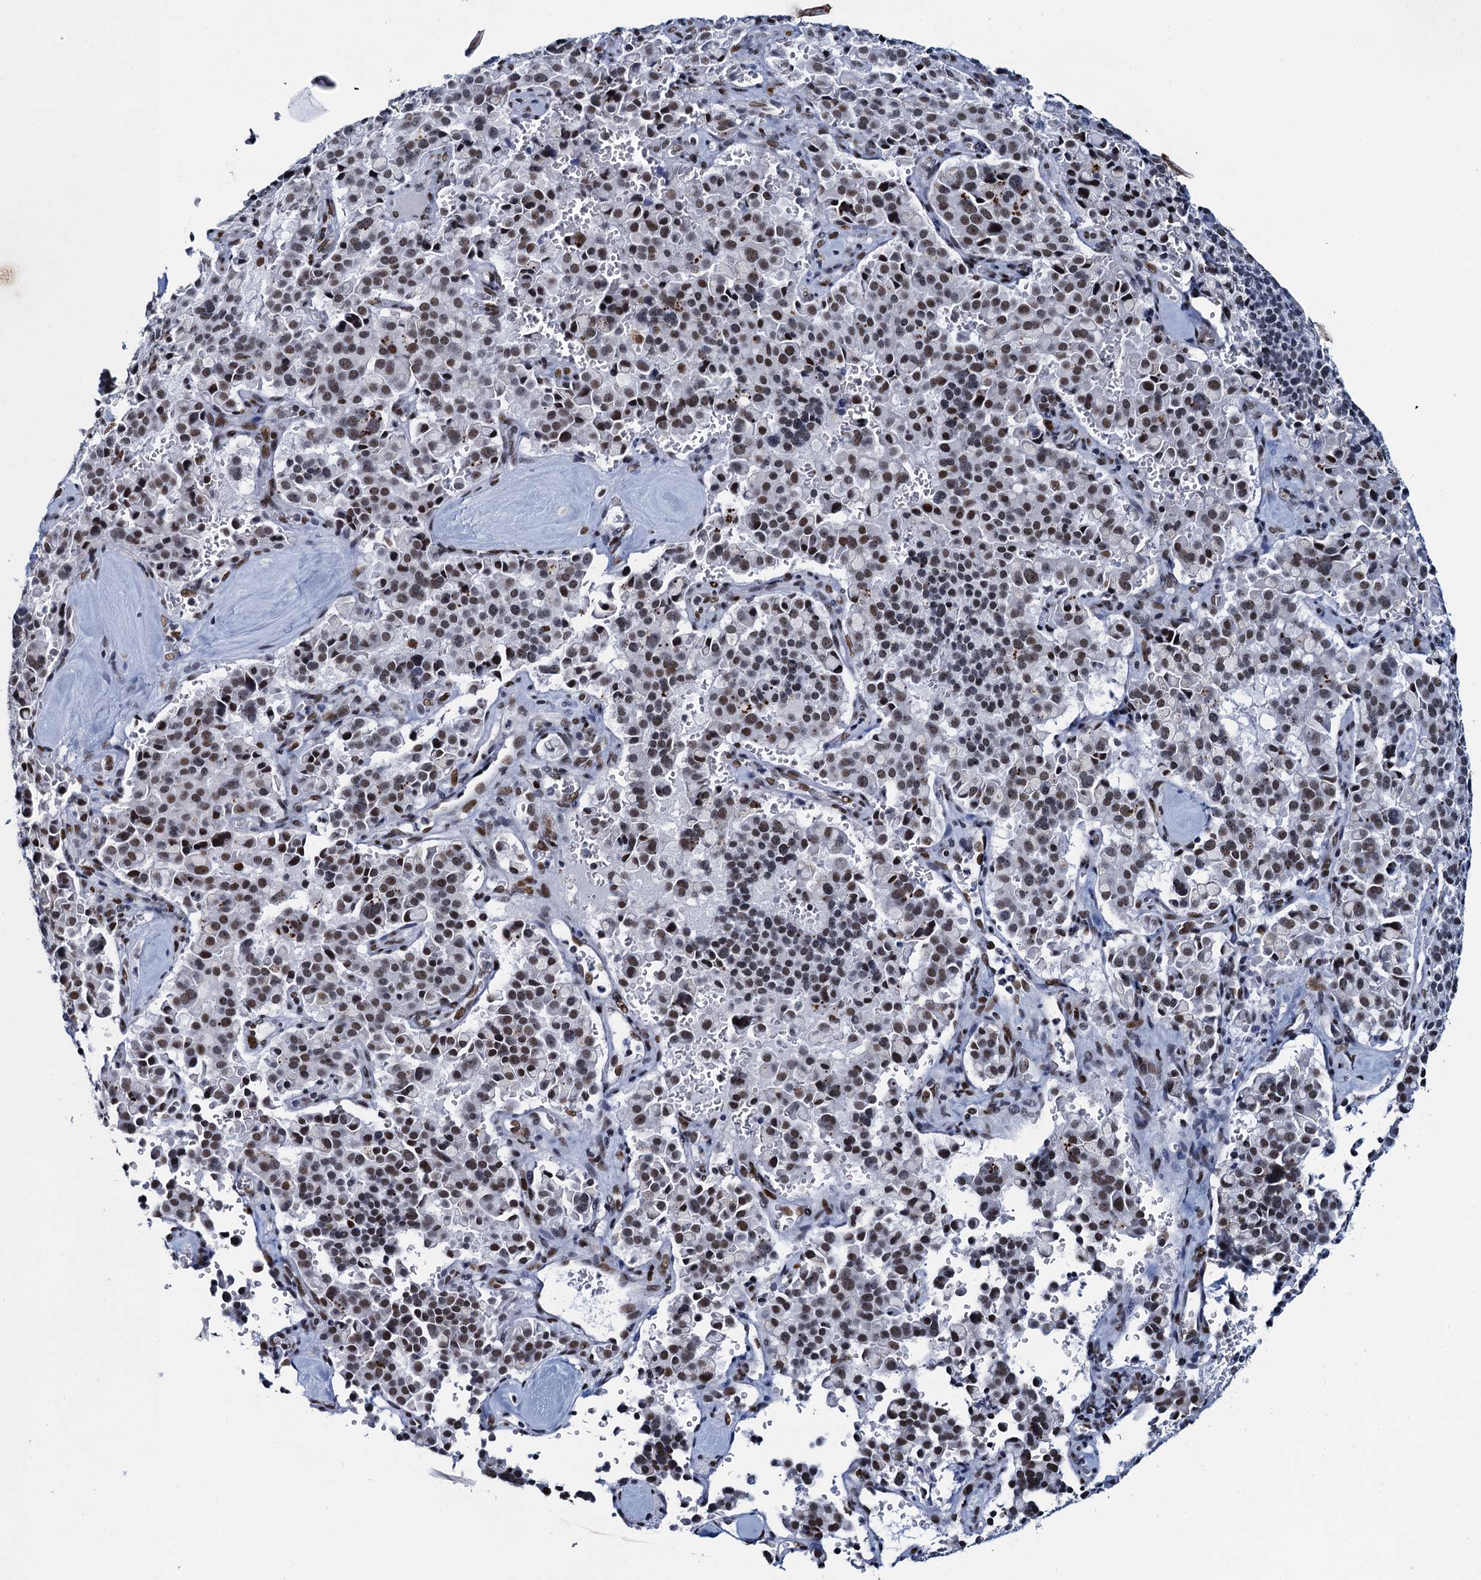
{"staining": {"intensity": "moderate", "quantity": ">75%", "location": "nuclear"}, "tissue": "pancreatic cancer", "cell_type": "Tumor cells", "image_type": "cancer", "snomed": [{"axis": "morphology", "description": "Adenocarcinoma, NOS"}, {"axis": "topography", "description": "Pancreas"}], "caption": "Pancreatic adenocarcinoma stained for a protein exhibits moderate nuclear positivity in tumor cells.", "gene": "HNRNPUL2", "patient": {"sex": "male", "age": 65}}